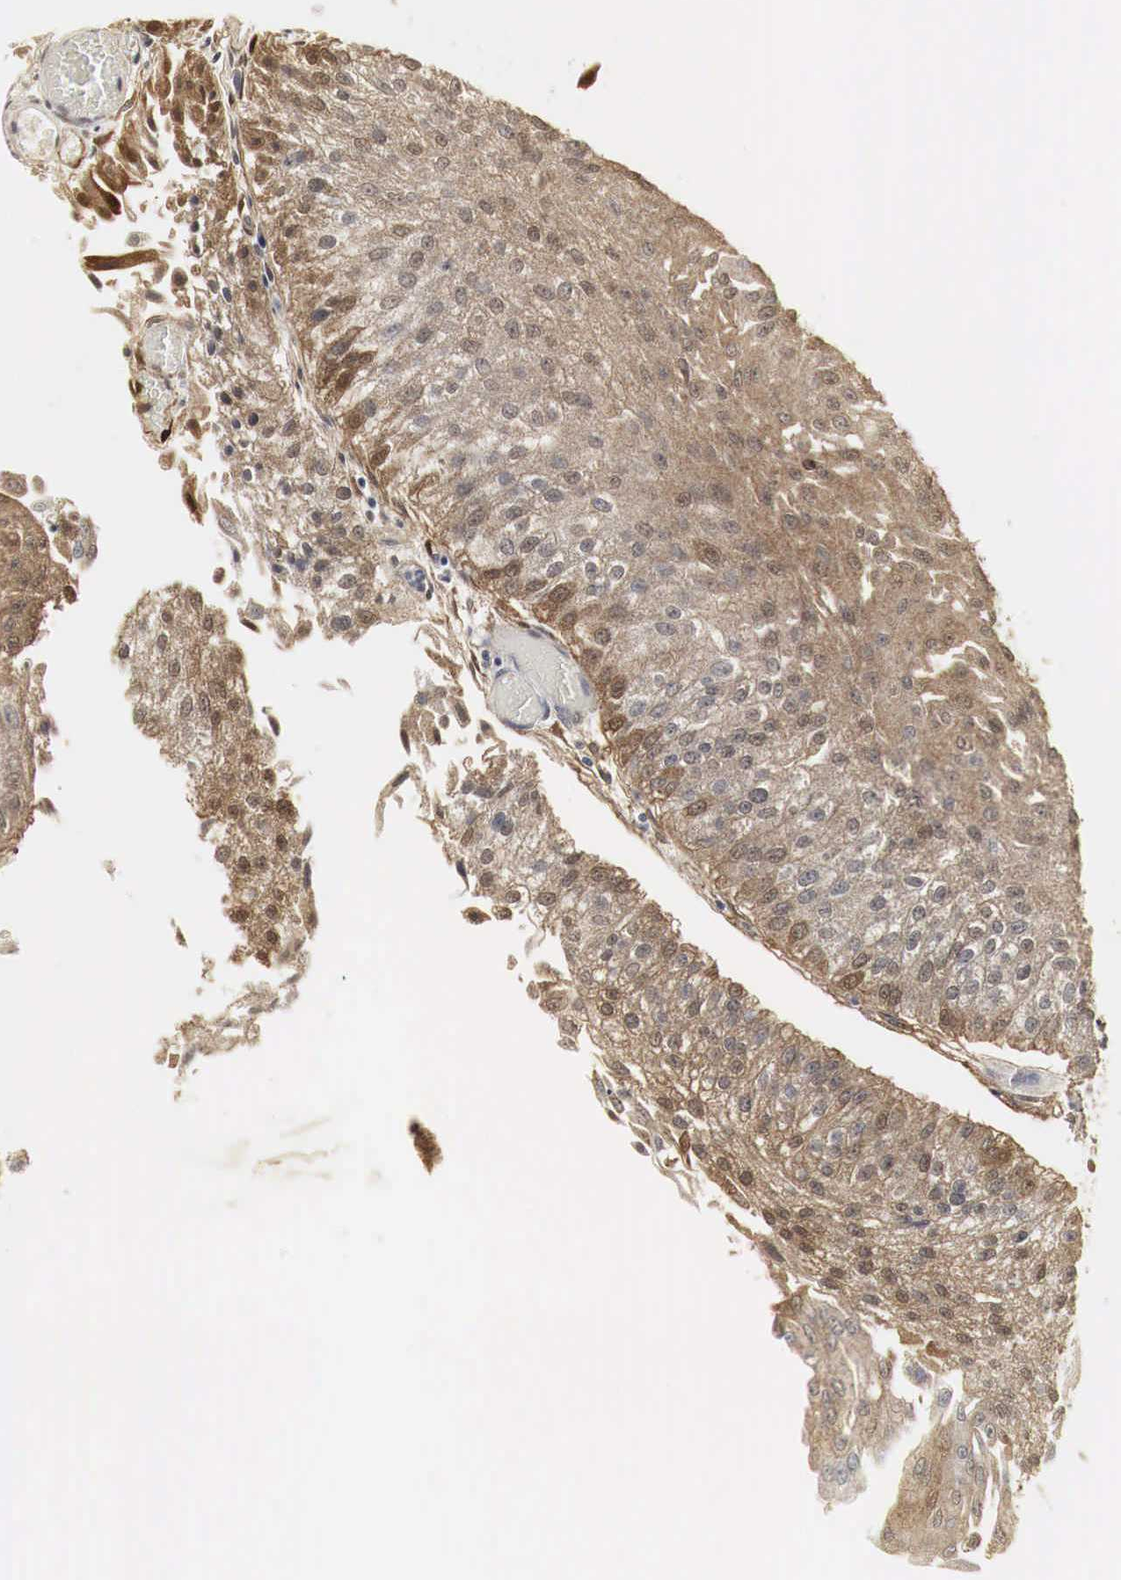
{"staining": {"intensity": "weak", "quantity": ">75%", "location": "cytoplasmic/membranous"}, "tissue": "urothelial cancer", "cell_type": "Tumor cells", "image_type": "cancer", "snomed": [{"axis": "morphology", "description": "Urothelial carcinoma, Low grade"}, {"axis": "topography", "description": "Urinary bladder"}], "caption": "Human low-grade urothelial carcinoma stained with a brown dye demonstrates weak cytoplasmic/membranous positive positivity in approximately >75% of tumor cells.", "gene": "SPIN1", "patient": {"sex": "male", "age": 86}}